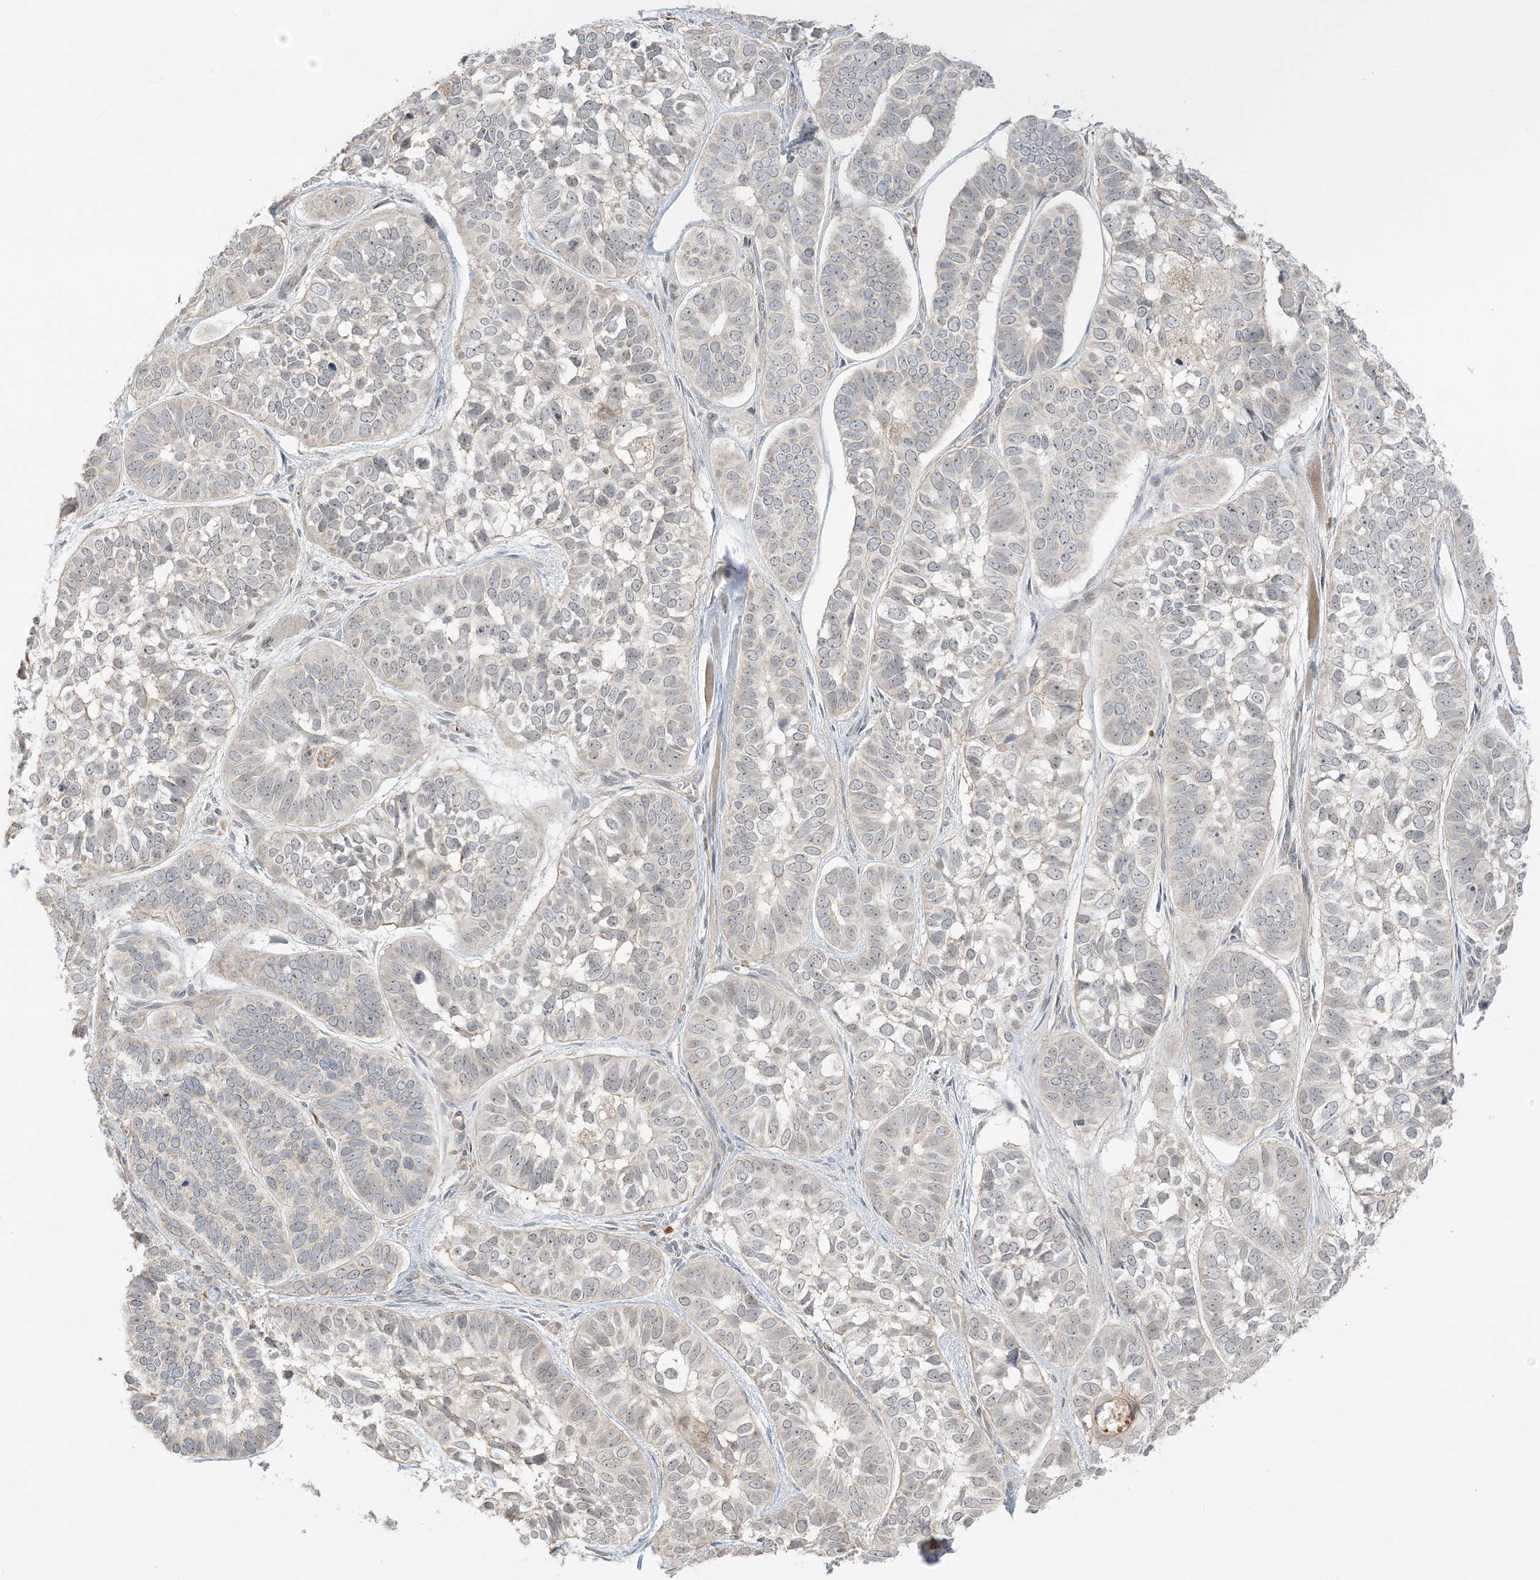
{"staining": {"intensity": "weak", "quantity": "<25%", "location": "nuclear"}, "tissue": "skin cancer", "cell_type": "Tumor cells", "image_type": "cancer", "snomed": [{"axis": "morphology", "description": "Basal cell carcinoma"}, {"axis": "topography", "description": "Skin"}], "caption": "The image demonstrates no significant staining in tumor cells of skin cancer. Brightfield microscopy of immunohistochemistry stained with DAB (brown) and hematoxylin (blue), captured at high magnification.", "gene": "ETAA1", "patient": {"sex": "male", "age": 62}}